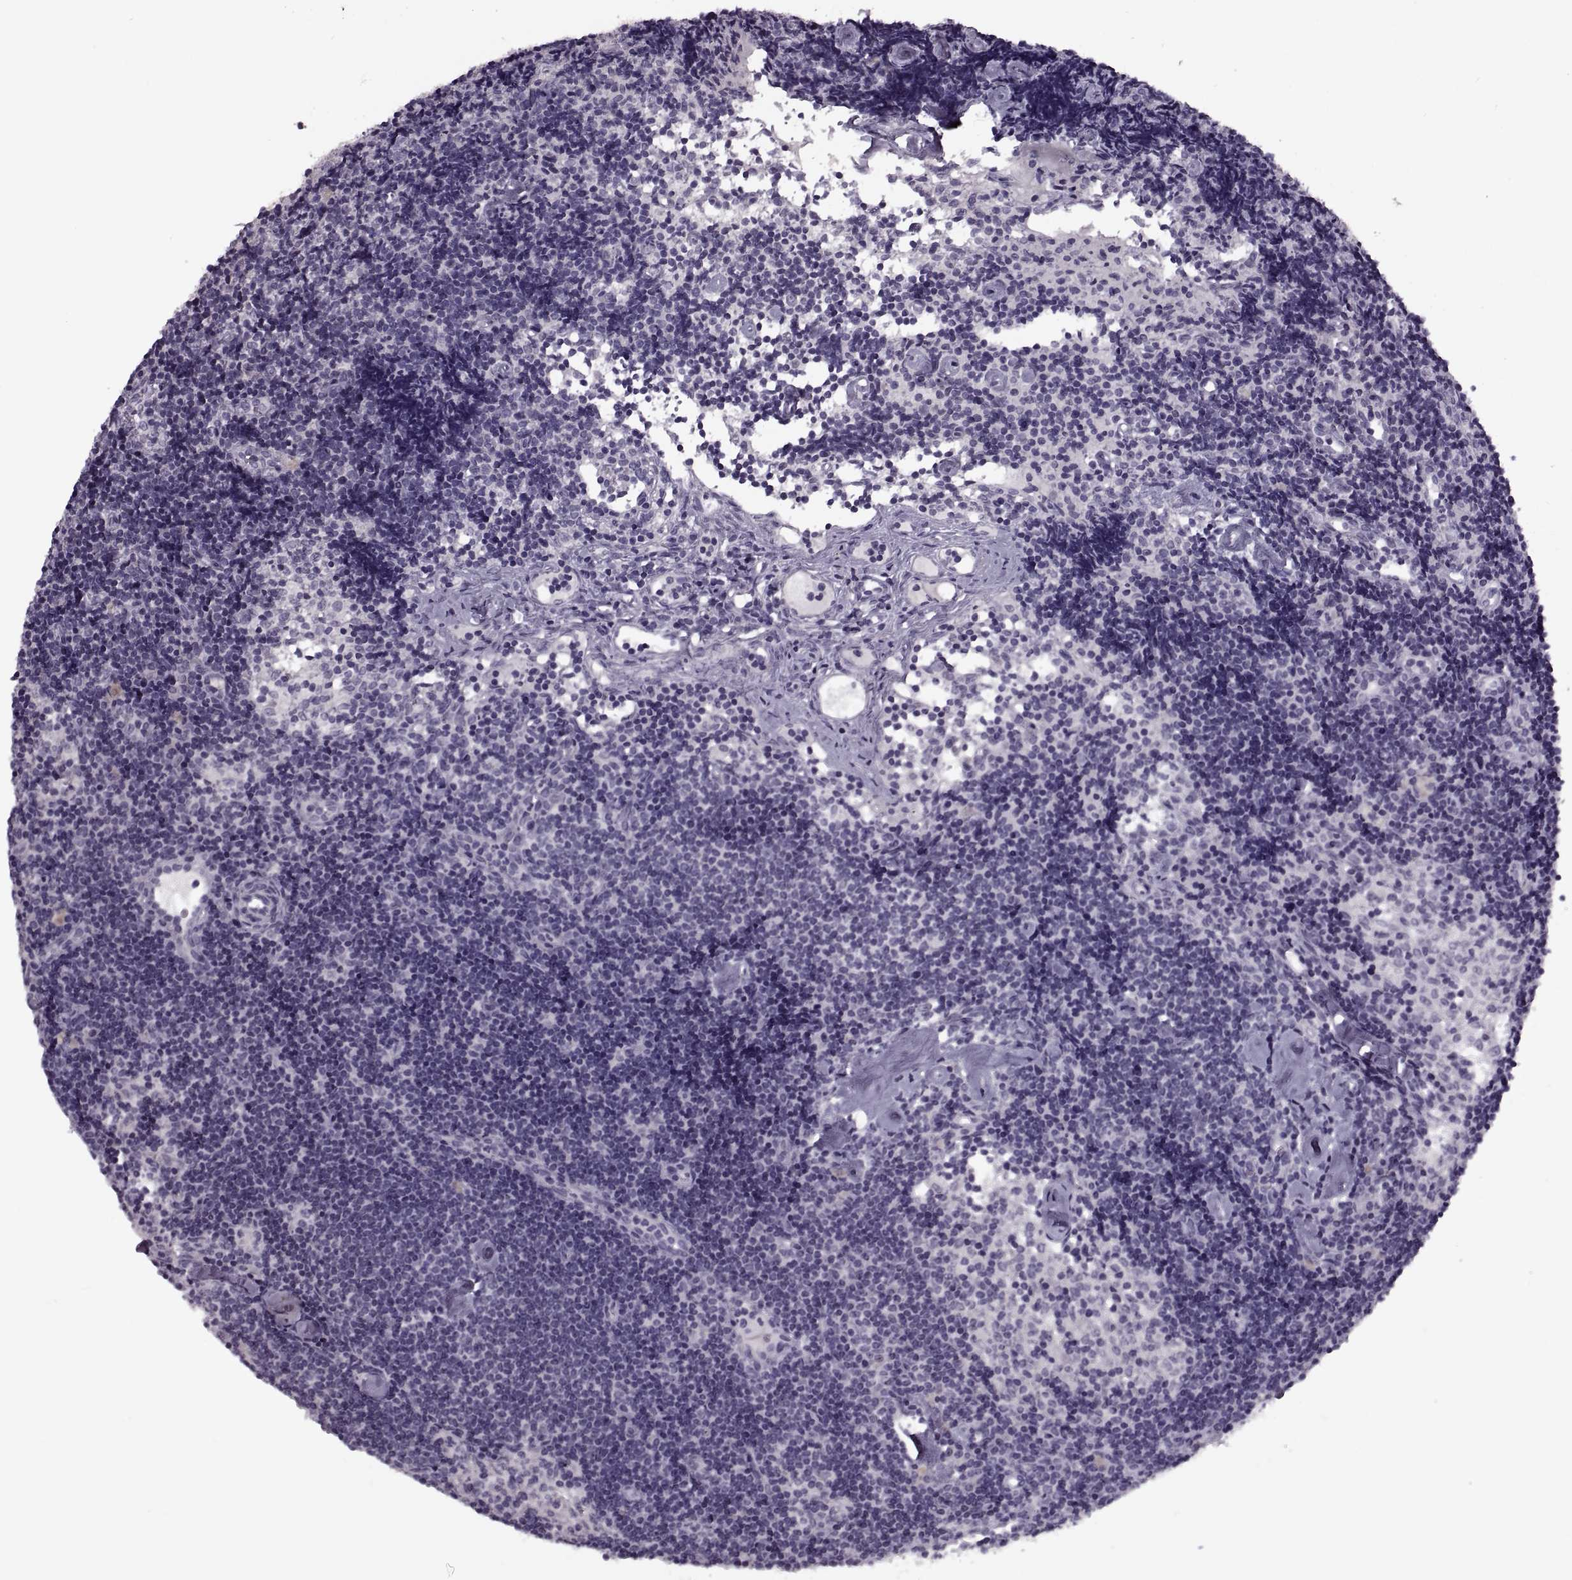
{"staining": {"intensity": "negative", "quantity": "none", "location": "none"}, "tissue": "lymph node", "cell_type": "Germinal center cells", "image_type": "normal", "snomed": [{"axis": "morphology", "description": "Normal tissue, NOS"}, {"axis": "topography", "description": "Lymph node"}], "caption": "Protein analysis of benign lymph node demonstrates no significant expression in germinal center cells.", "gene": "PAGE2B", "patient": {"sex": "female", "age": 42}}